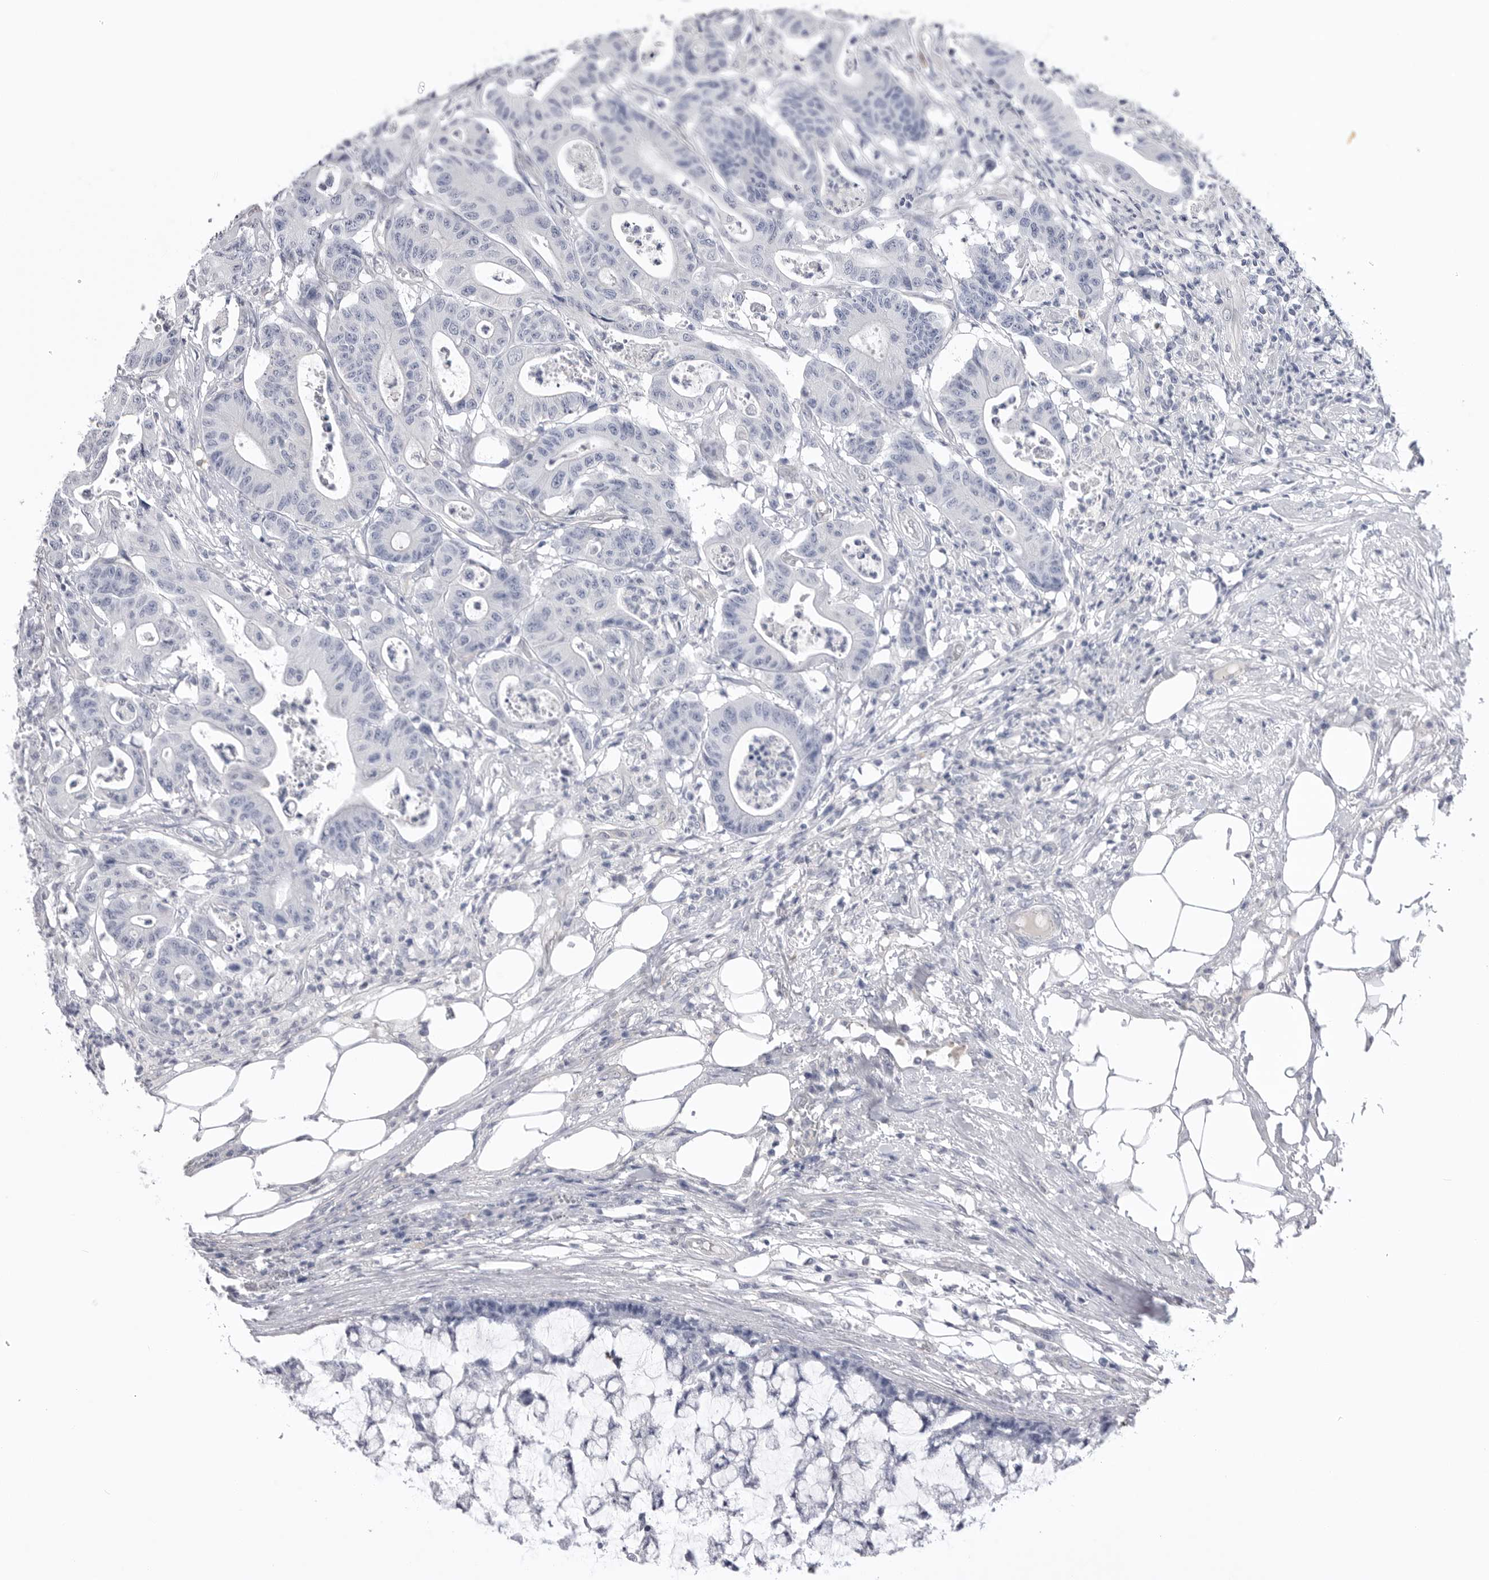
{"staining": {"intensity": "negative", "quantity": "none", "location": "none"}, "tissue": "colorectal cancer", "cell_type": "Tumor cells", "image_type": "cancer", "snomed": [{"axis": "morphology", "description": "Adenocarcinoma, NOS"}, {"axis": "topography", "description": "Colon"}], "caption": "Histopathology image shows no protein staining in tumor cells of adenocarcinoma (colorectal) tissue.", "gene": "DLGAP3", "patient": {"sex": "female", "age": 84}}